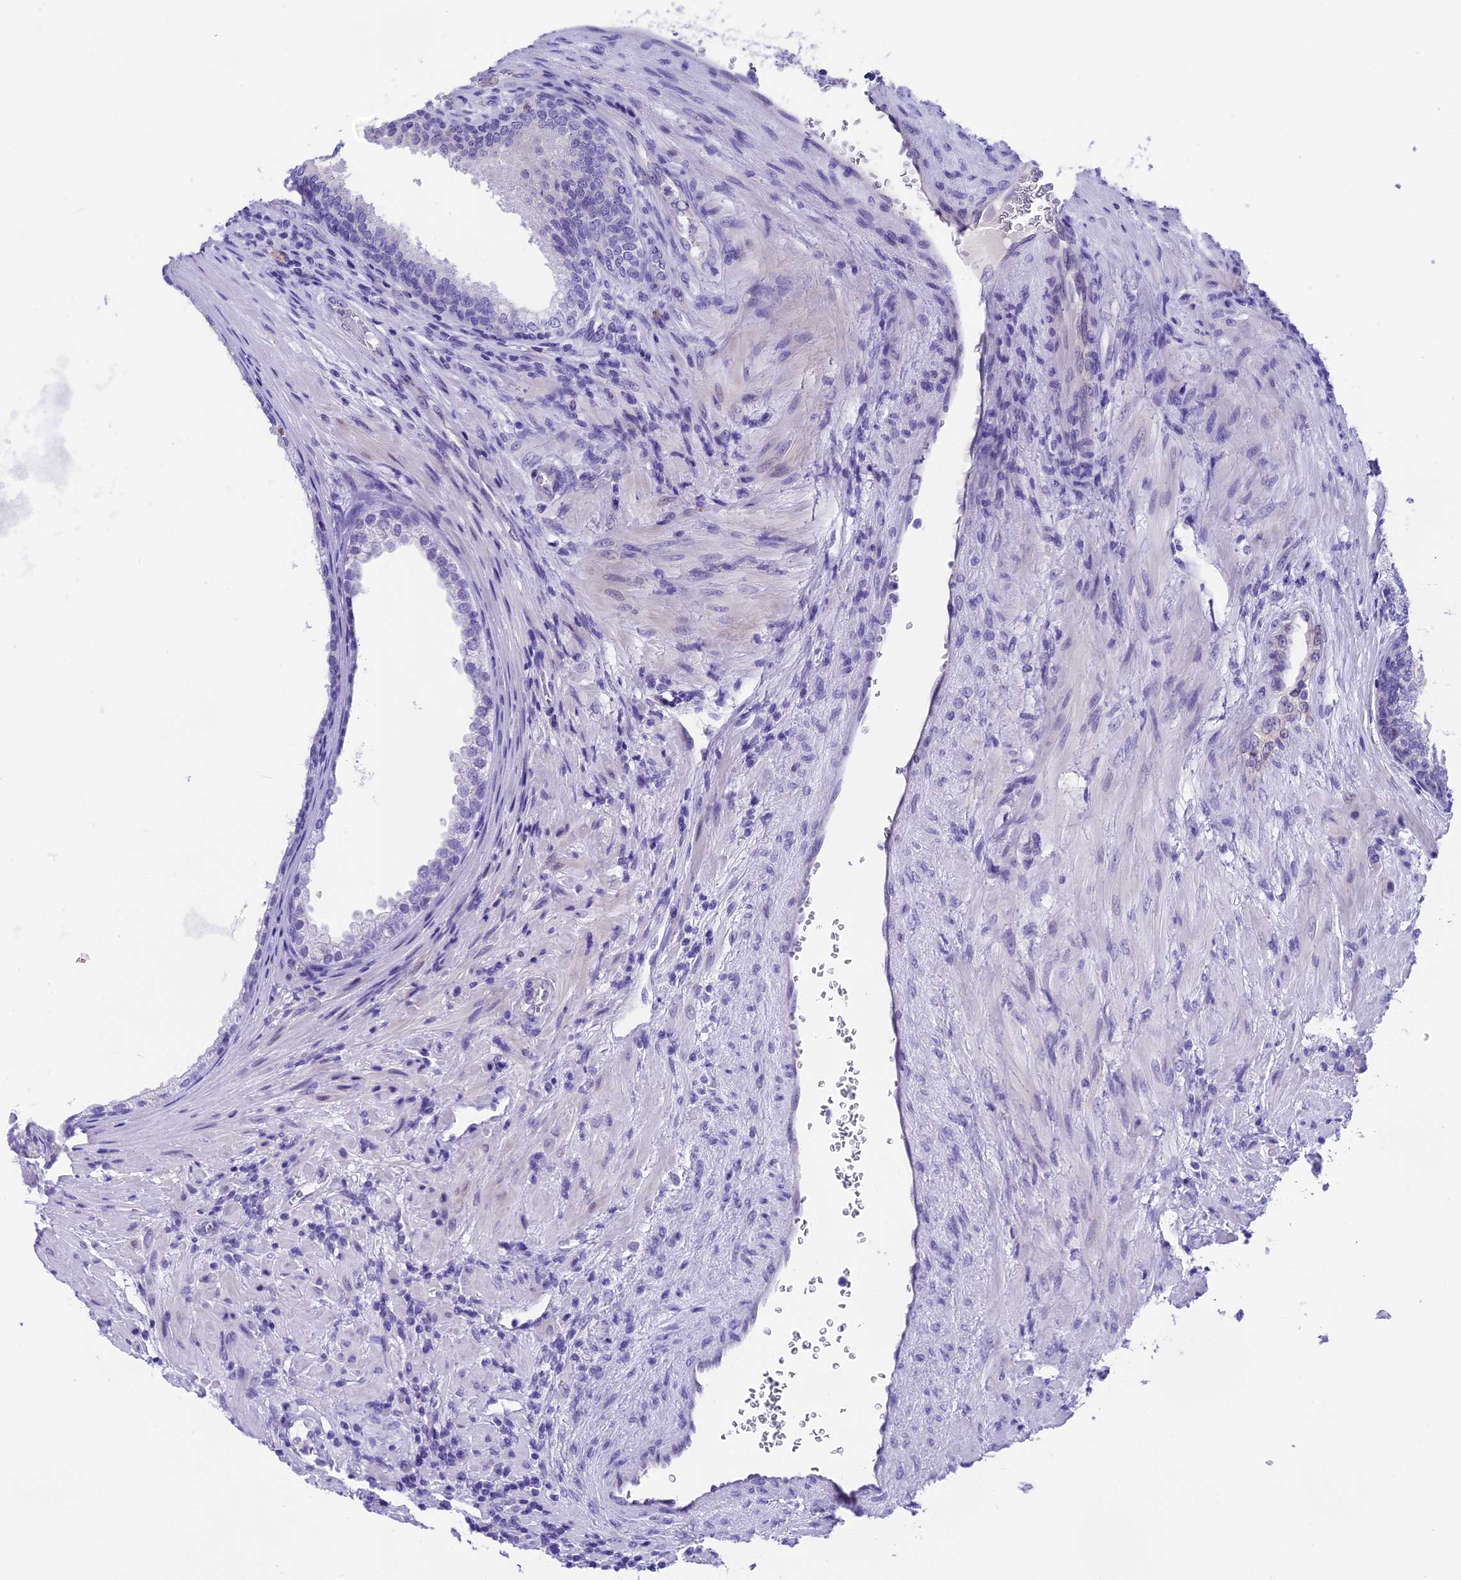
{"staining": {"intensity": "negative", "quantity": "none", "location": "none"}, "tissue": "prostate", "cell_type": "Glandular cells", "image_type": "normal", "snomed": [{"axis": "morphology", "description": "Normal tissue, NOS"}, {"axis": "topography", "description": "Prostate"}], "caption": "Photomicrograph shows no significant protein staining in glandular cells of normal prostate.", "gene": "PRR15", "patient": {"sex": "male", "age": 76}}